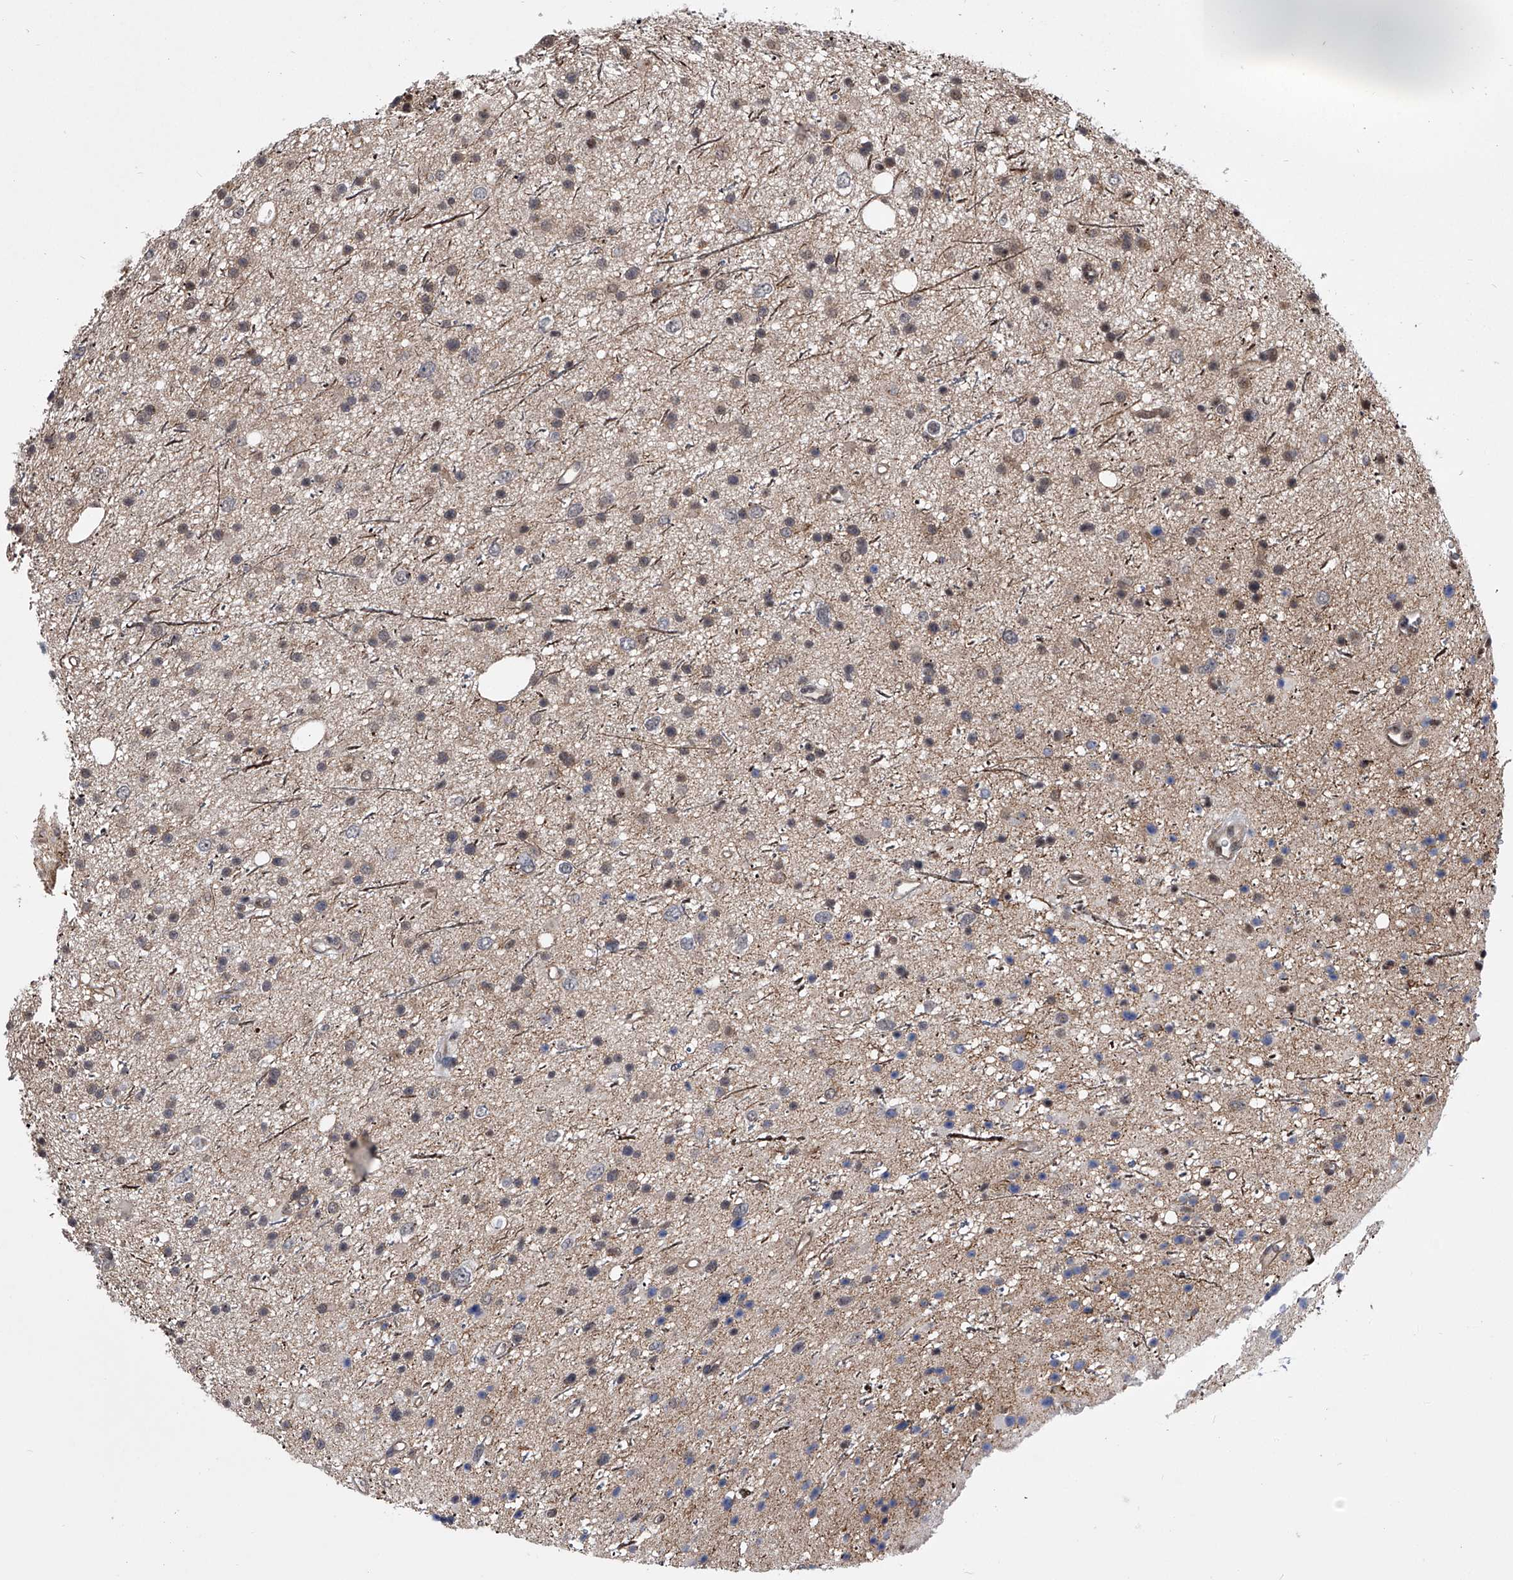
{"staining": {"intensity": "weak", "quantity": "25%-75%", "location": "cytoplasmic/membranous,nuclear"}, "tissue": "glioma", "cell_type": "Tumor cells", "image_type": "cancer", "snomed": [{"axis": "morphology", "description": "Glioma, malignant, Low grade"}, {"axis": "topography", "description": "Cerebral cortex"}], "caption": "Immunohistochemical staining of human malignant glioma (low-grade) exhibits low levels of weak cytoplasmic/membranous and nuclear staining in approximately 25%-75% of tumor cells. (DAB (3,3'-diaminobenzidine) IHC with brightfield microscopy, high magnification).", "gene": "ZNF76", "patient": {"sex": "female", "age": 39}}